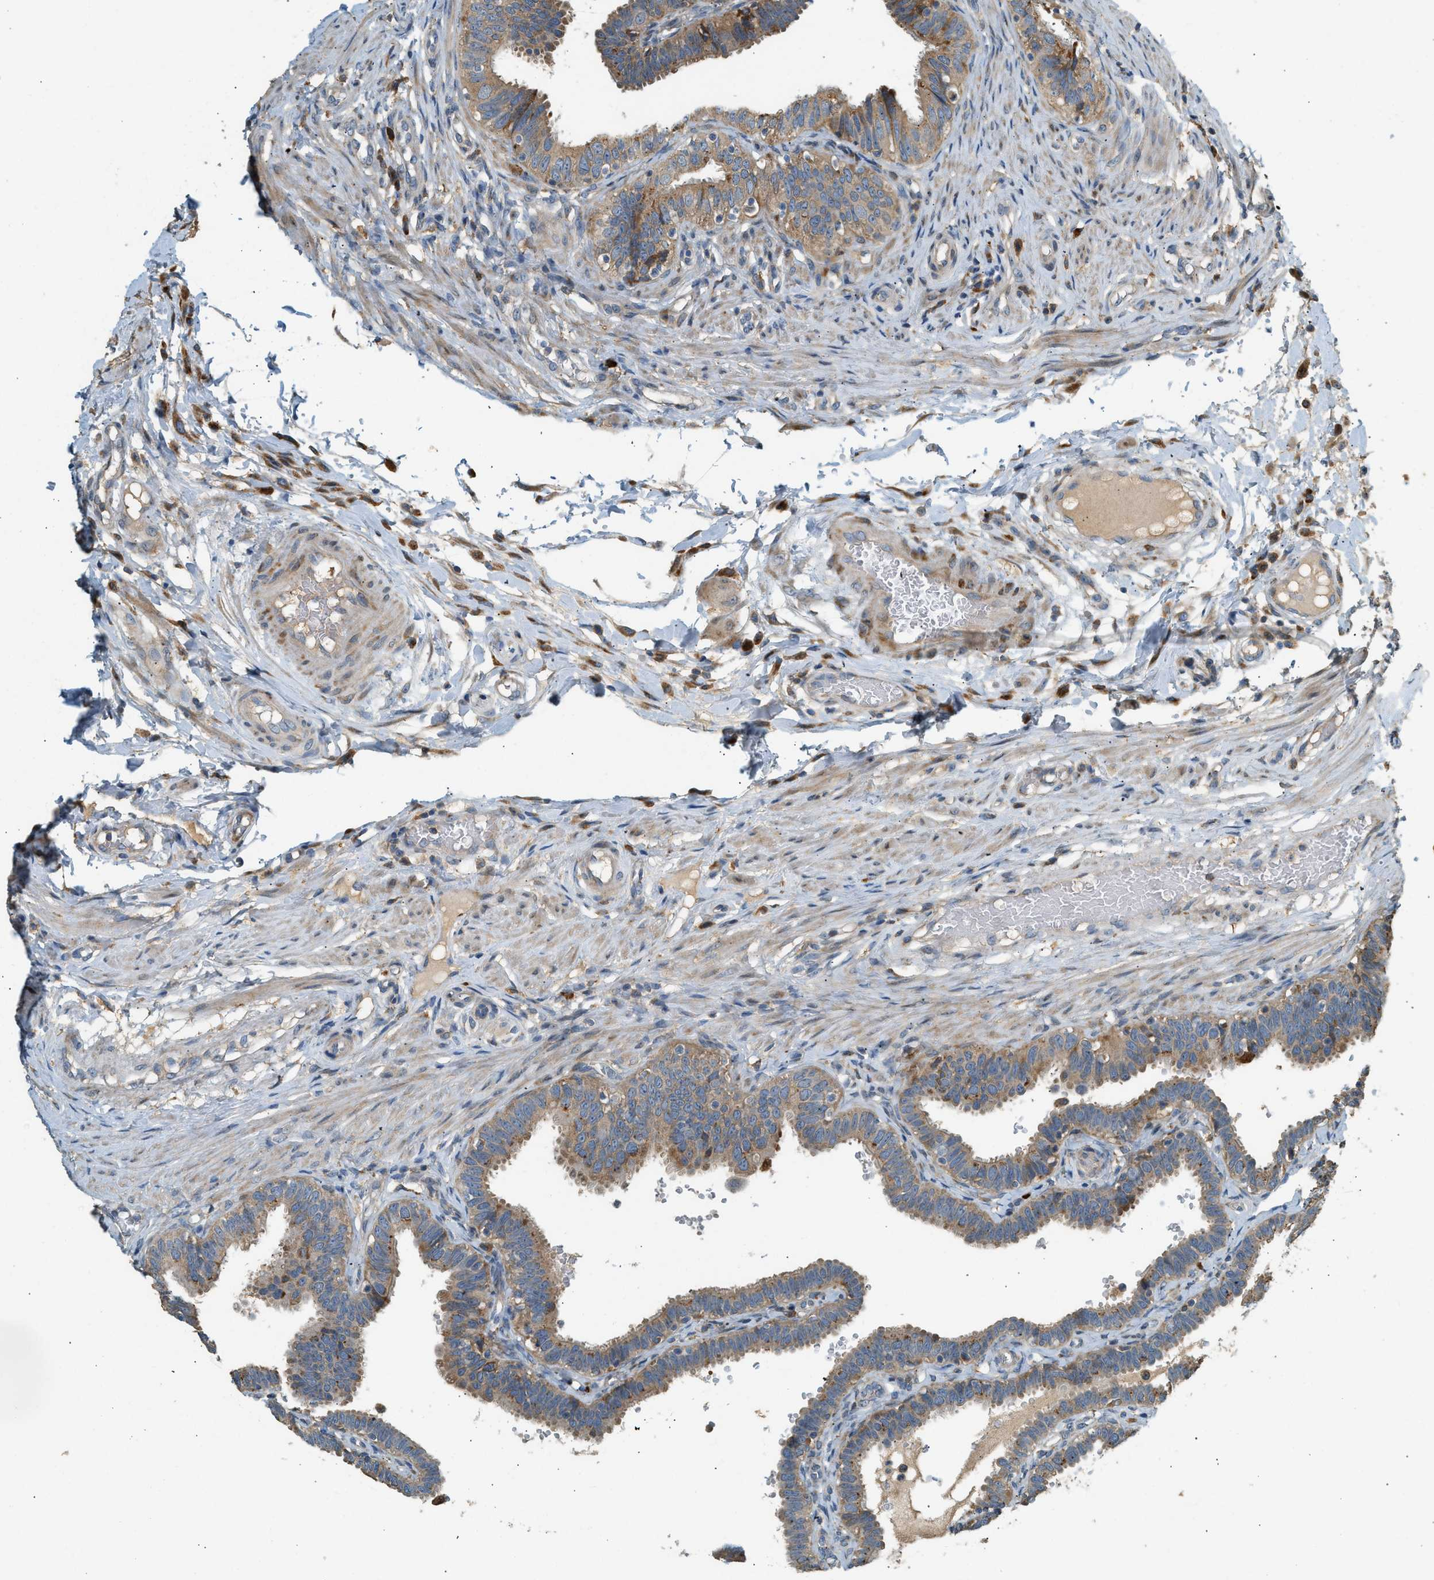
{"staining": {"intensity": "moderate", "quantity": ">75%", "location": "cytoplasmic/membranous"}, "tissue": "fallopian tube", "cell_type": "Glandular cells", "image_type": "normal", "snomed": [{"axis": "morphology", "description": "Normal tissue, NOS"}, {"axis": "topography", "description": "Fallopian tube"}, {"axis": "topography", "description": "Placenta"}], "caption": "Immunohistochemical staining of benign fallopian tube reveals >75% levels of moderate cytoplasmic/membranous protein expression in approximately >75% of glandular cells.", "gene": "CTSB", "patient": {"sex": "female", "age": 34}}